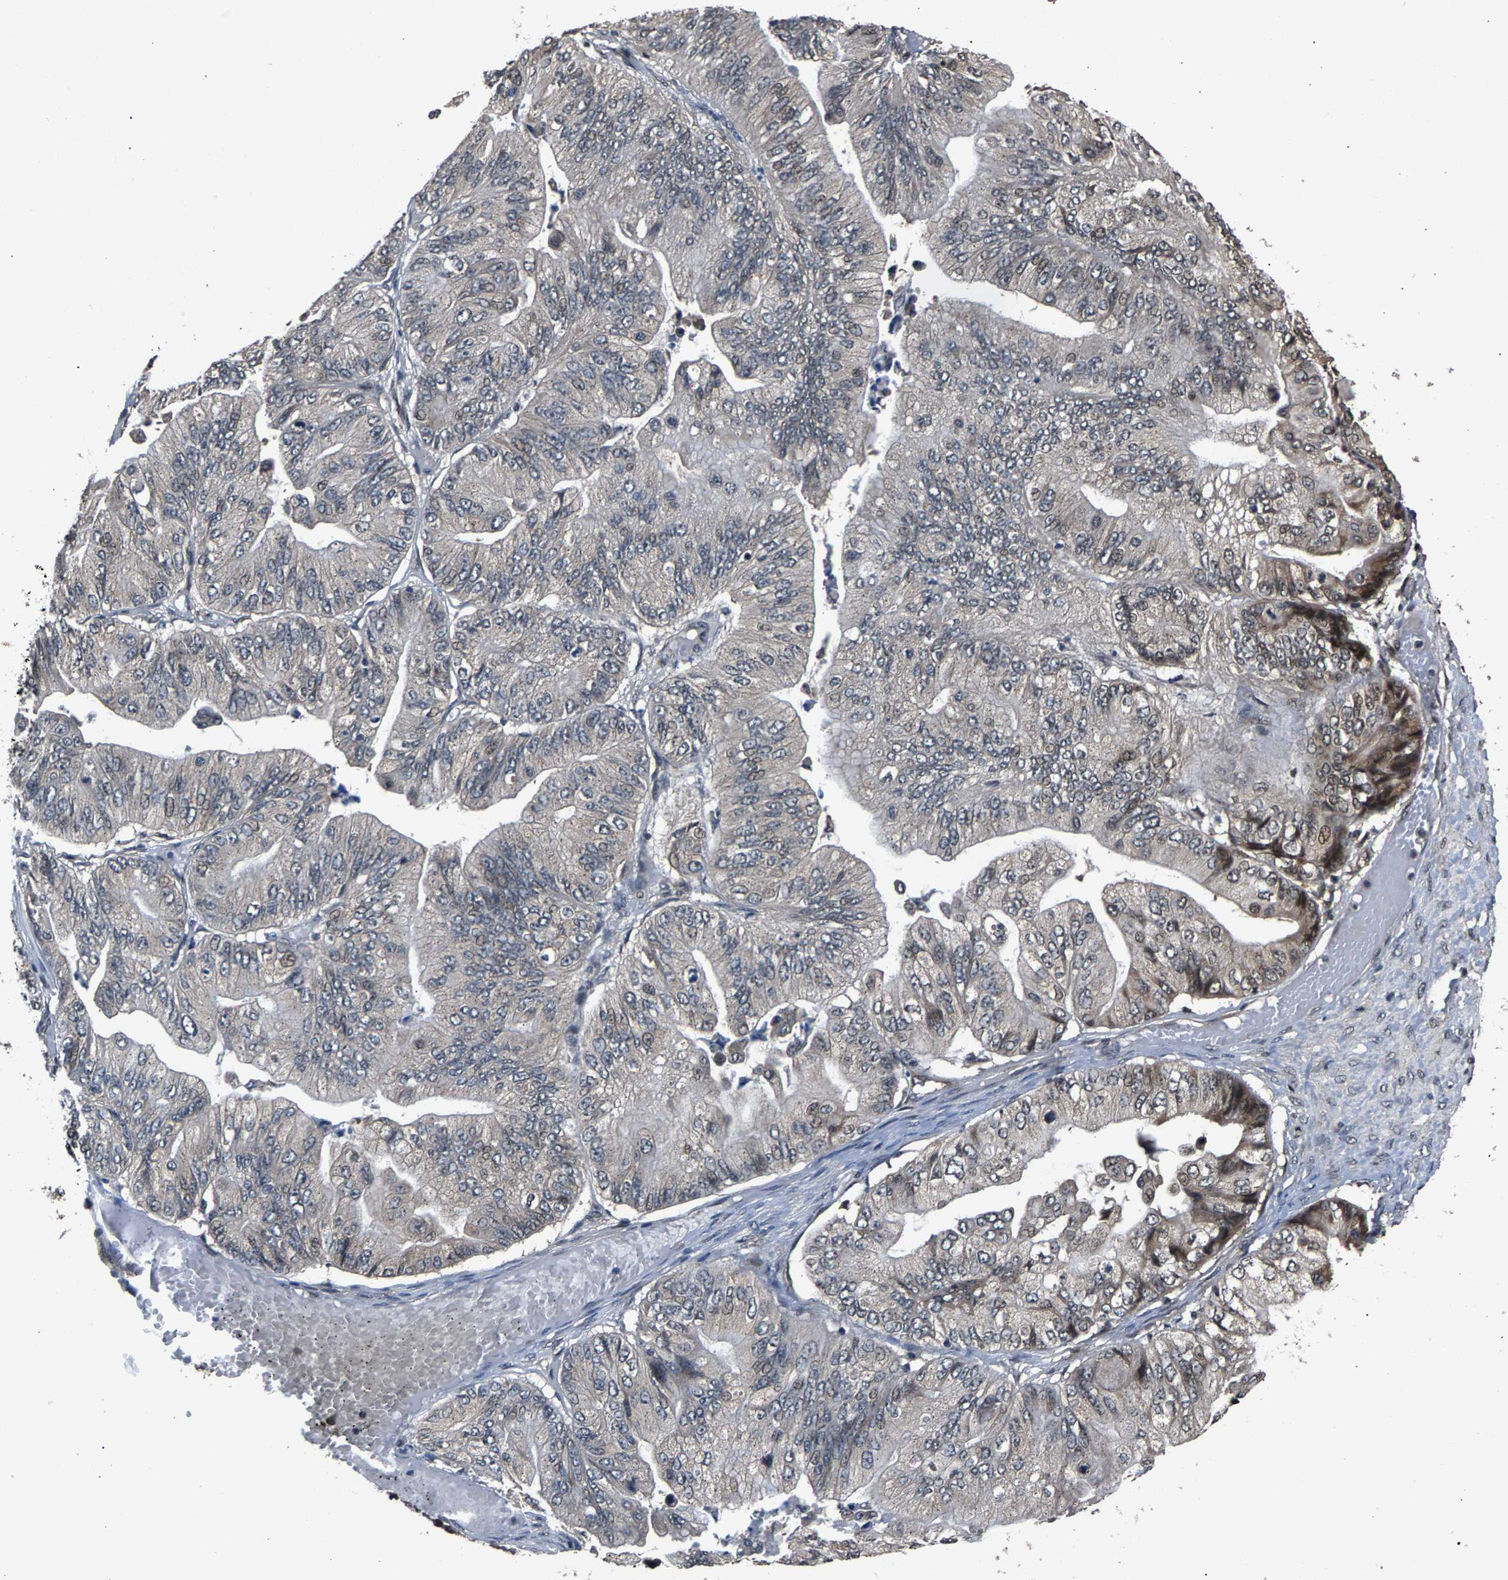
{"staining": {"intensity": "moderate", "quantity": "25%-75%", "location": "cytoplasmic/membranous,nuclear"}, "tissue": "ovarian cancer", "cell_type": "Tumor cells", "image_type": "cancer", "snomed": [{"axis": "morphology", "description": "Cystadenocarcinoma, mucinous, NOS"}, {"axis": "topography", "description": "Ovary"}], "caption": "Ovarian cancer stained for a protein (brown) reveals moderate cytoplasmic/membranous and nuclear positive positivity in about 25%-75% of tumor cells.", "gene": "RBM33", "patient": {"sex": "female", "age": 61}}